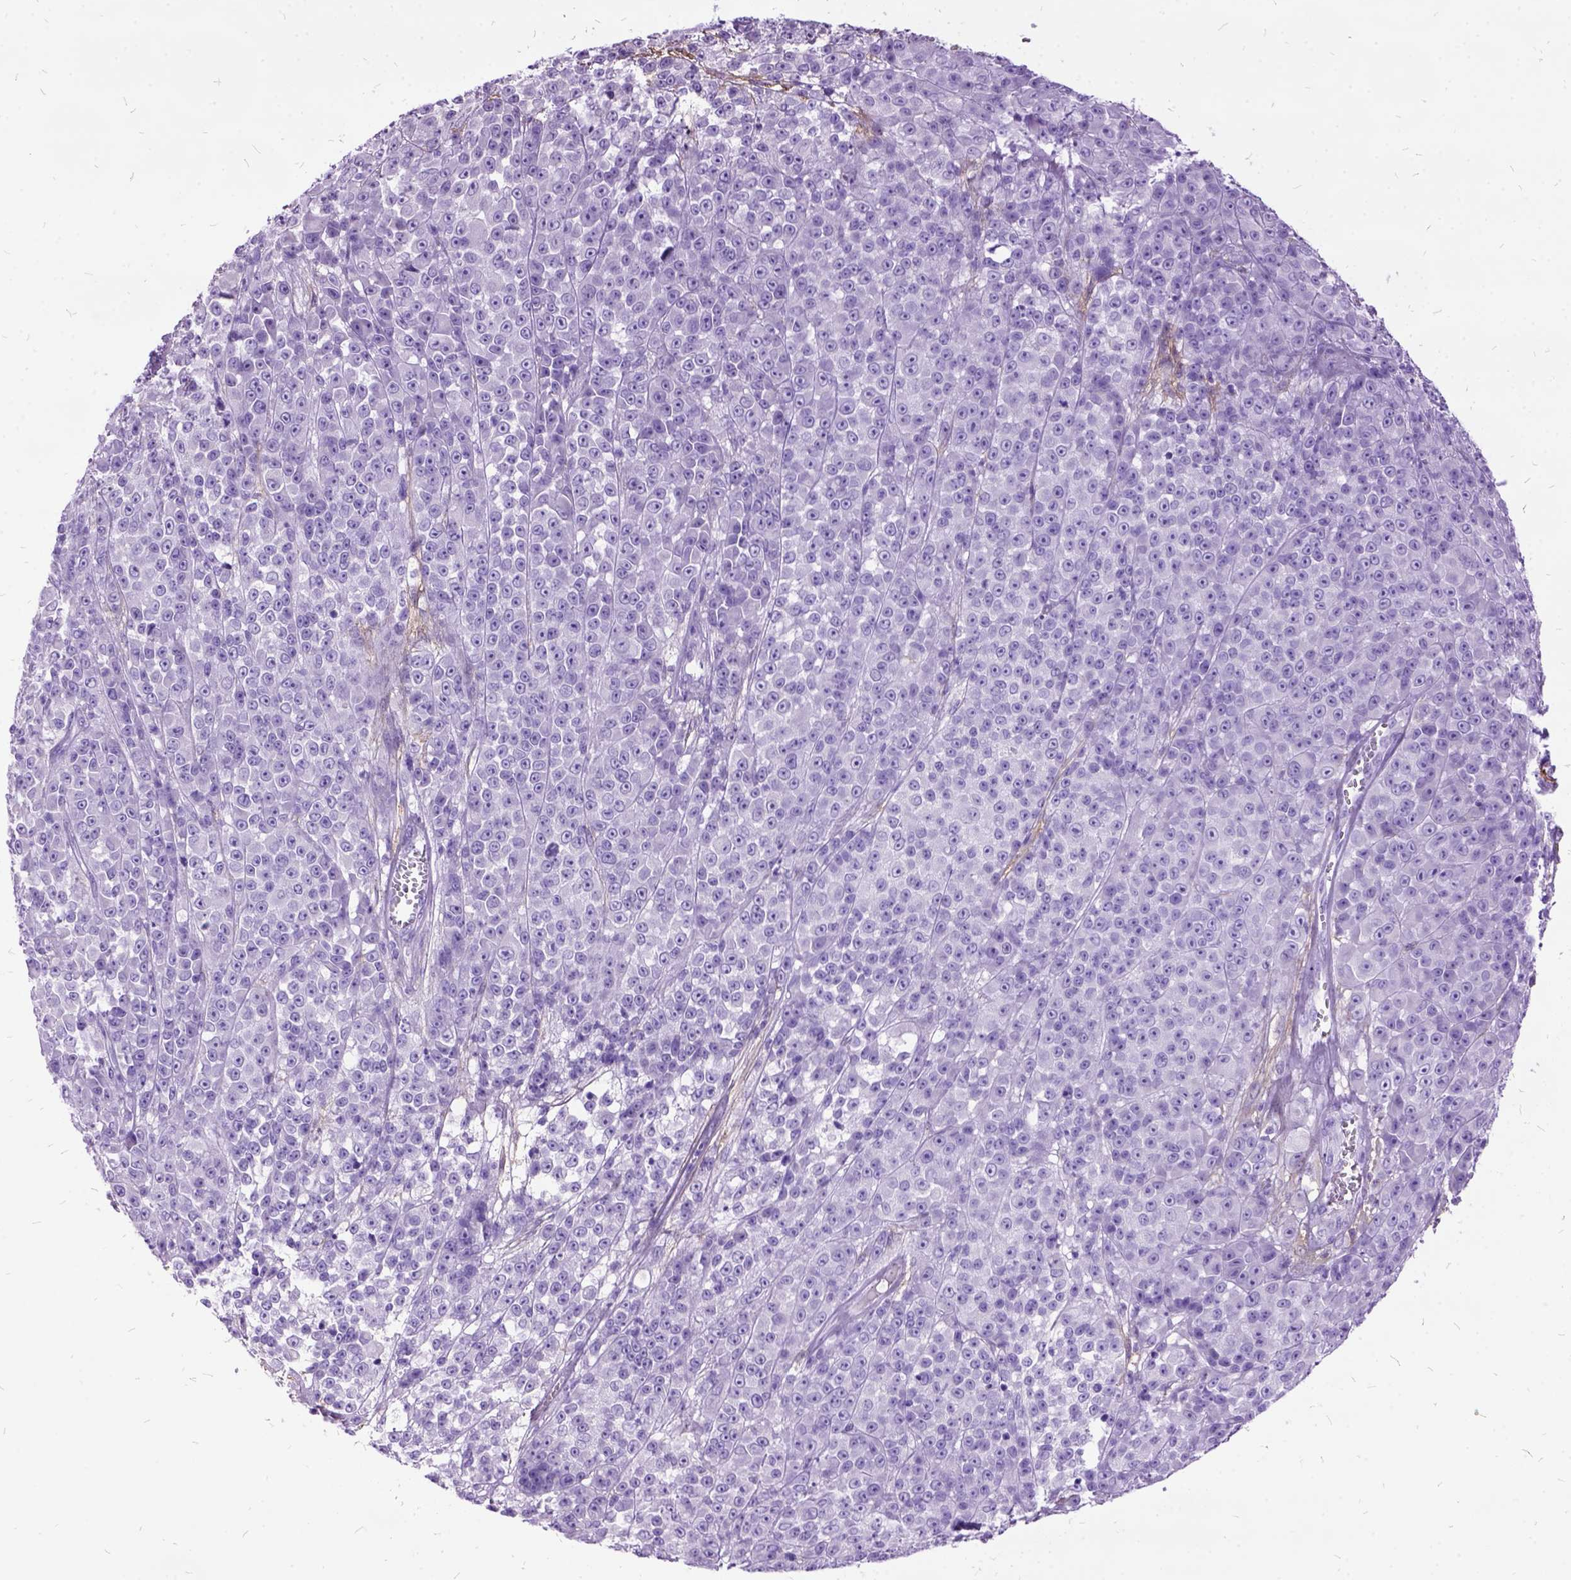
{"staining": {"intensity": "negative", "quantity": "none", "location": "none"}, "tissue": "melanoma", "cell_type": "Tumor cells", "image_type": "cancer", "snomed": [{"axis": "morphology", "description": "Malignant melanoma, NOS"}, {"axis": "topography", "description": "Skin"}, {"axis": "topography", "description": "Skin of back"}], "caption": "Melanoma stained for a protein using immunohistochemistry (IHC) demonstrates no expression tumor cells.", "gene": "MME", "patient": {"sex": "male", "age": 91}}